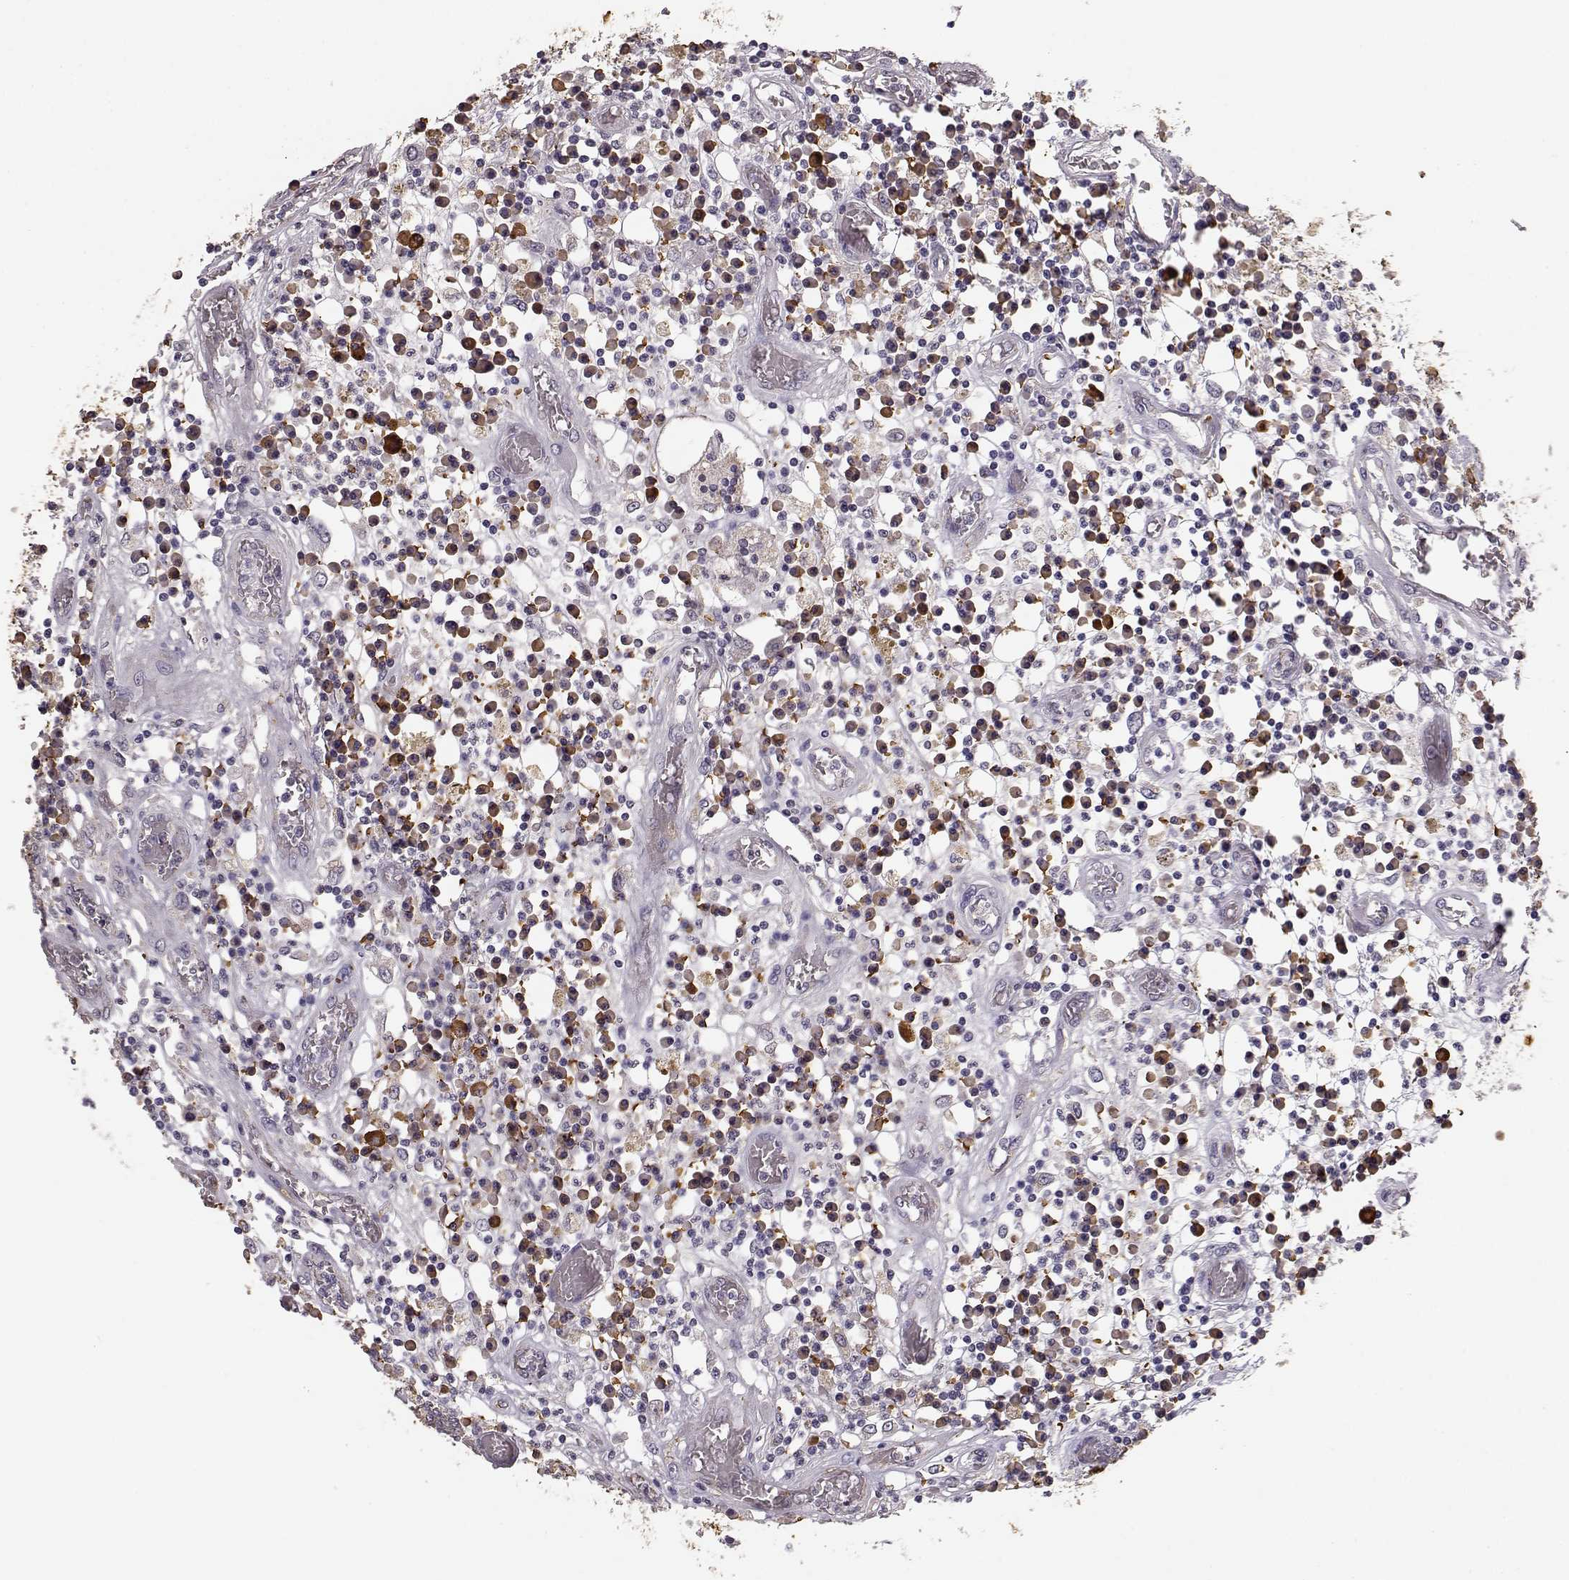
{"staining": {"intensity": "moderate", "quantity": "<25%", "location": "cytoplasmic/membranous"}, "tissue": "colorectal cancer", "cell_type": "Tumor cells", "image_type": "cancer", "snomed": [{"axis": "morphology", "description": "Adenocarcinoma, NOS"}, {"axis": "topography", "description": "Rectum"}], "caption": "Immunohistochemical staining of human colorectal adenocarcinoma demonstrates moderate cytoplasmic/membranous protein positivity in about <25% of tumor cells.", "gene": "GABRG3", "patient": {"sex": "male", "age": 54}}